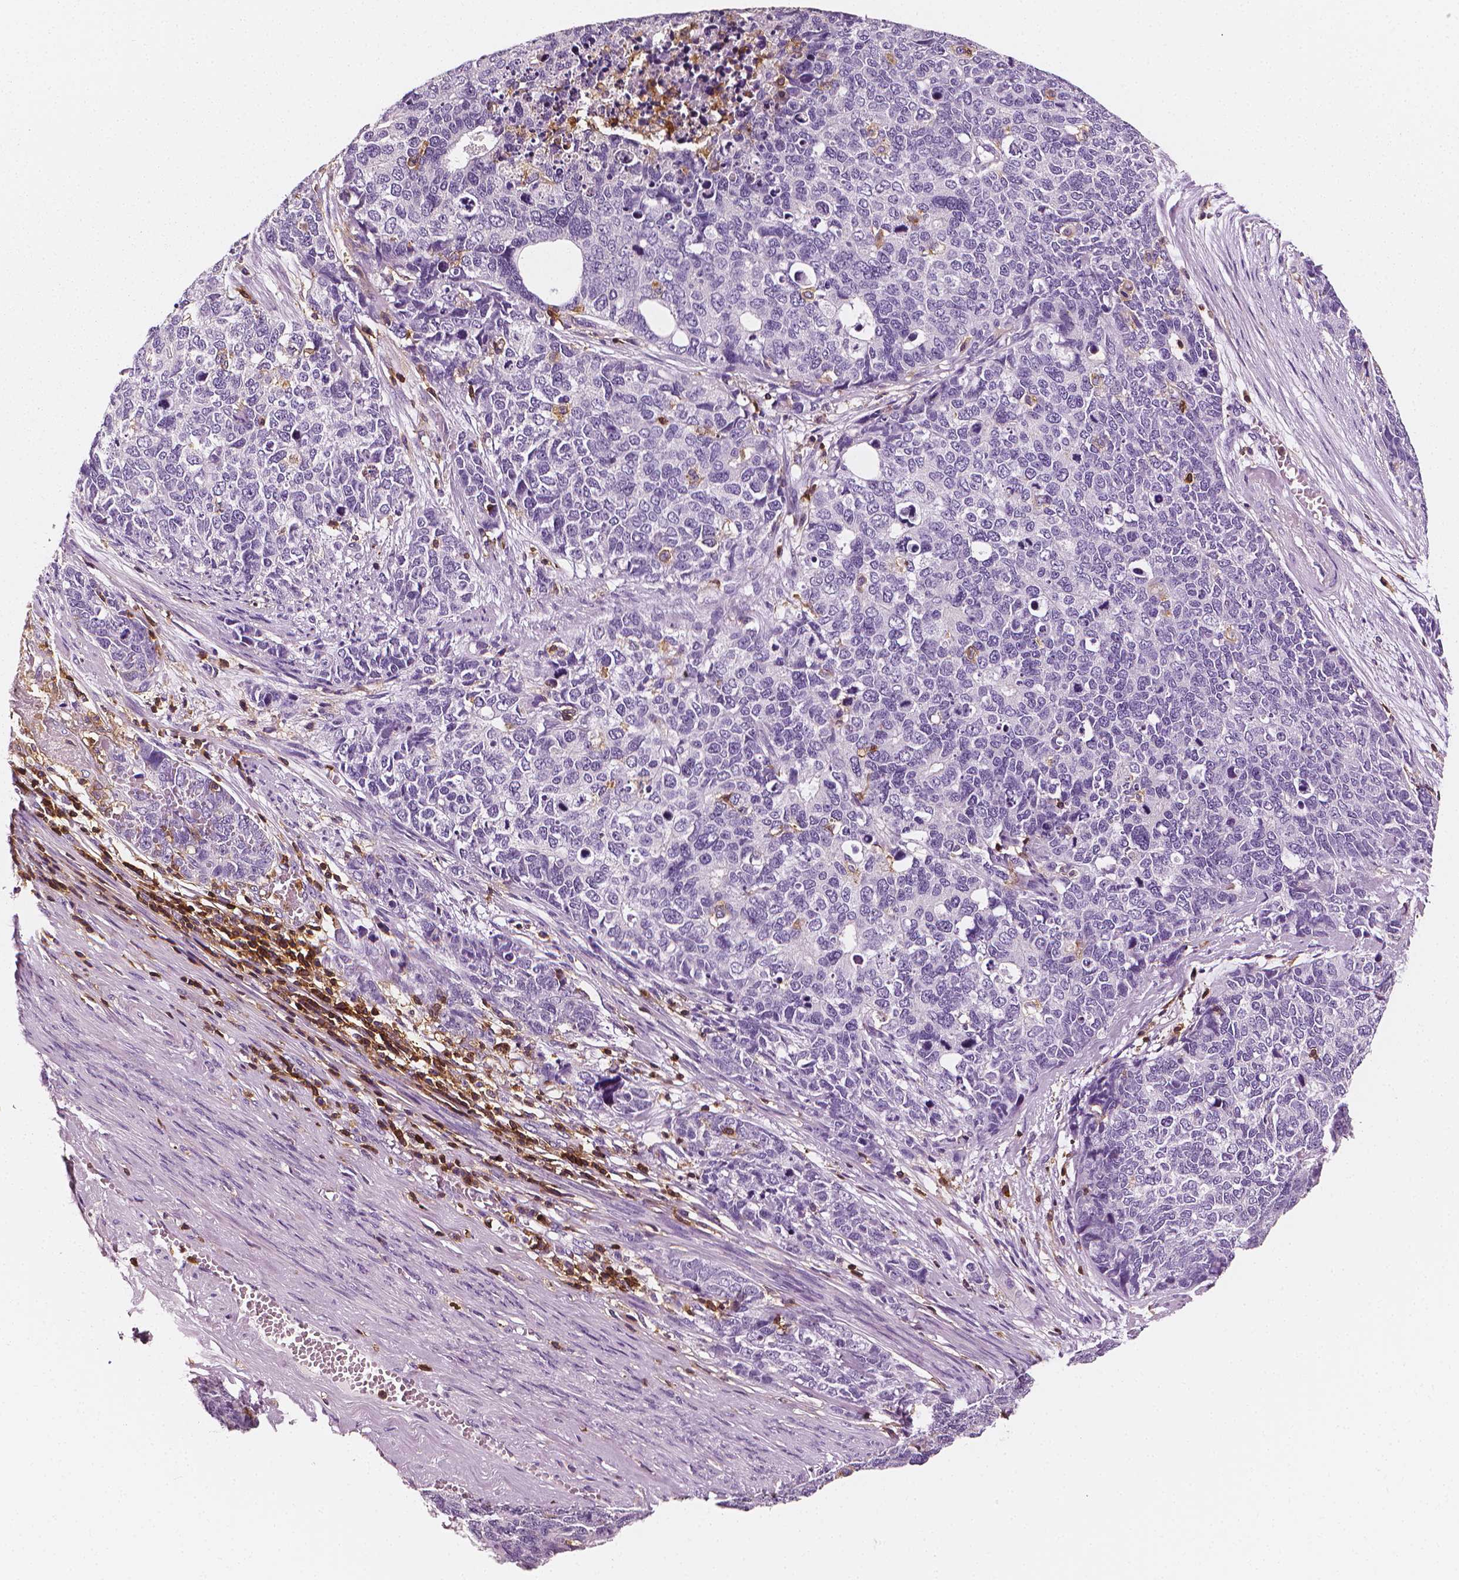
{"staining": {"intensity": "negative", "quantity": "none", "location": "none"}, "tissue": "cervical cancer", "cell_type": "Tumor cells", "image_type": "cancer", "snomed": [{"axis": "morphology", "description": "Squamous cell carcinoma, NOS"}, {"axis": "topography", "description": "Cervix"}], "caption": "An IHC histopathology image of cervical squamous cell carcinoma is shown. There is no staining in tumor cells of cervical squamous cell carcinoma. The staining is performed using DAB brown chromogen with nuclei counter-stained in using hematoxylin.", "gene": "PTPRC", "patient": {"sex": "female", "age": 63}}